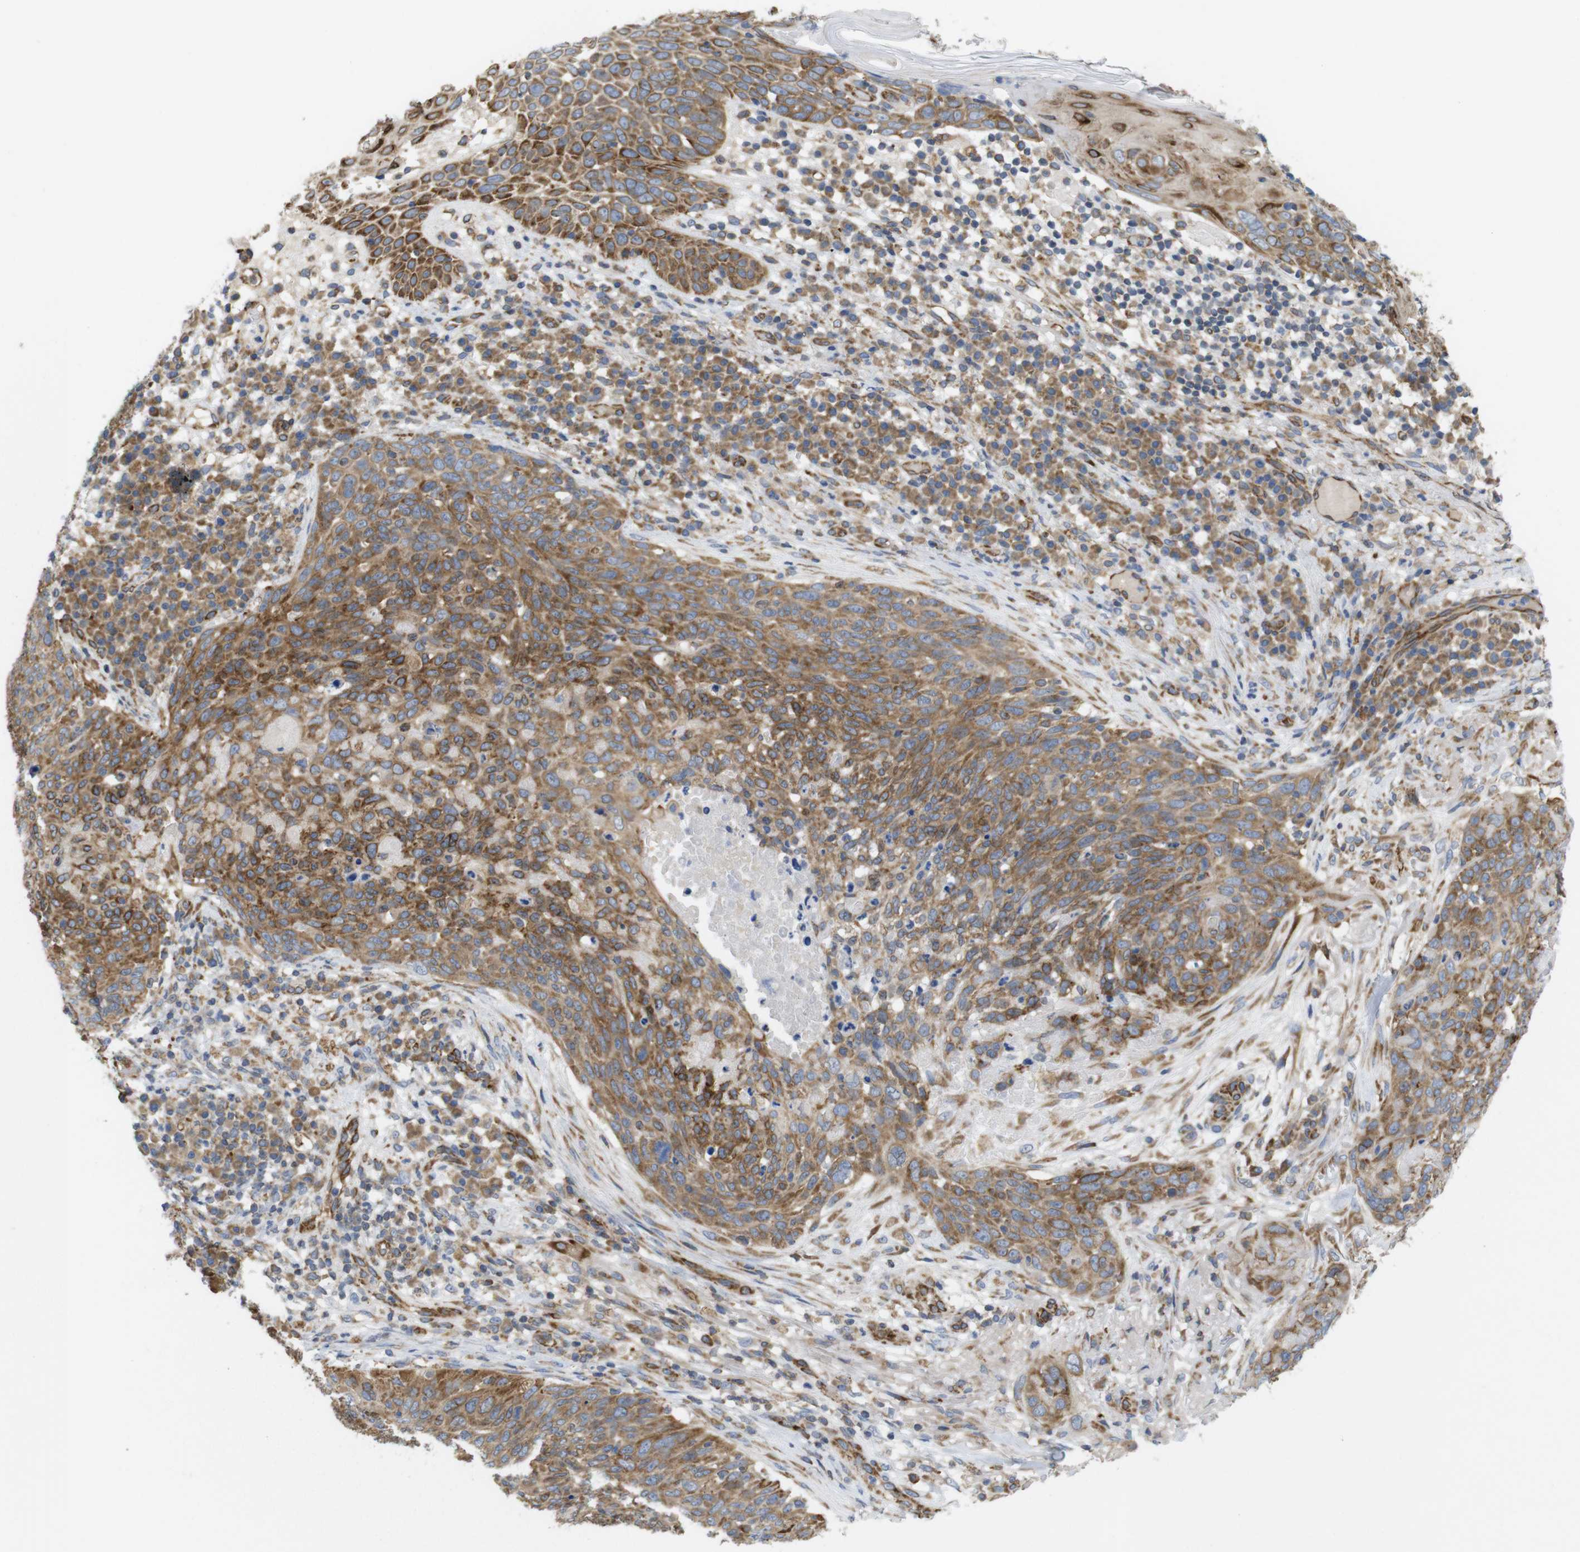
{"staining": {"intensity": "moderate", "quantity": ">75%", "location": "cytoplasmic/membranous"}, "tissue": "skin cancer", "cell_type": "Tumor cells", "image_type": "cancer", "snomed": [{"axis": "morphology", "description": "Squamous cell carcinoma in situ, NOS"}, {"axis": "morphology", "description": "Squamous cell carcinoma, NOS"}, {"axis": "topography", "description": "Skin"}], "caption": "There is medium levels of moderate cytoplasmic/membranous staining in tumor cells of skin cancer, as demonstrated by immunohistochemical staining (brown color).", "gene": "PCNX2", "patient": {"sex": "male", "age": 93}}